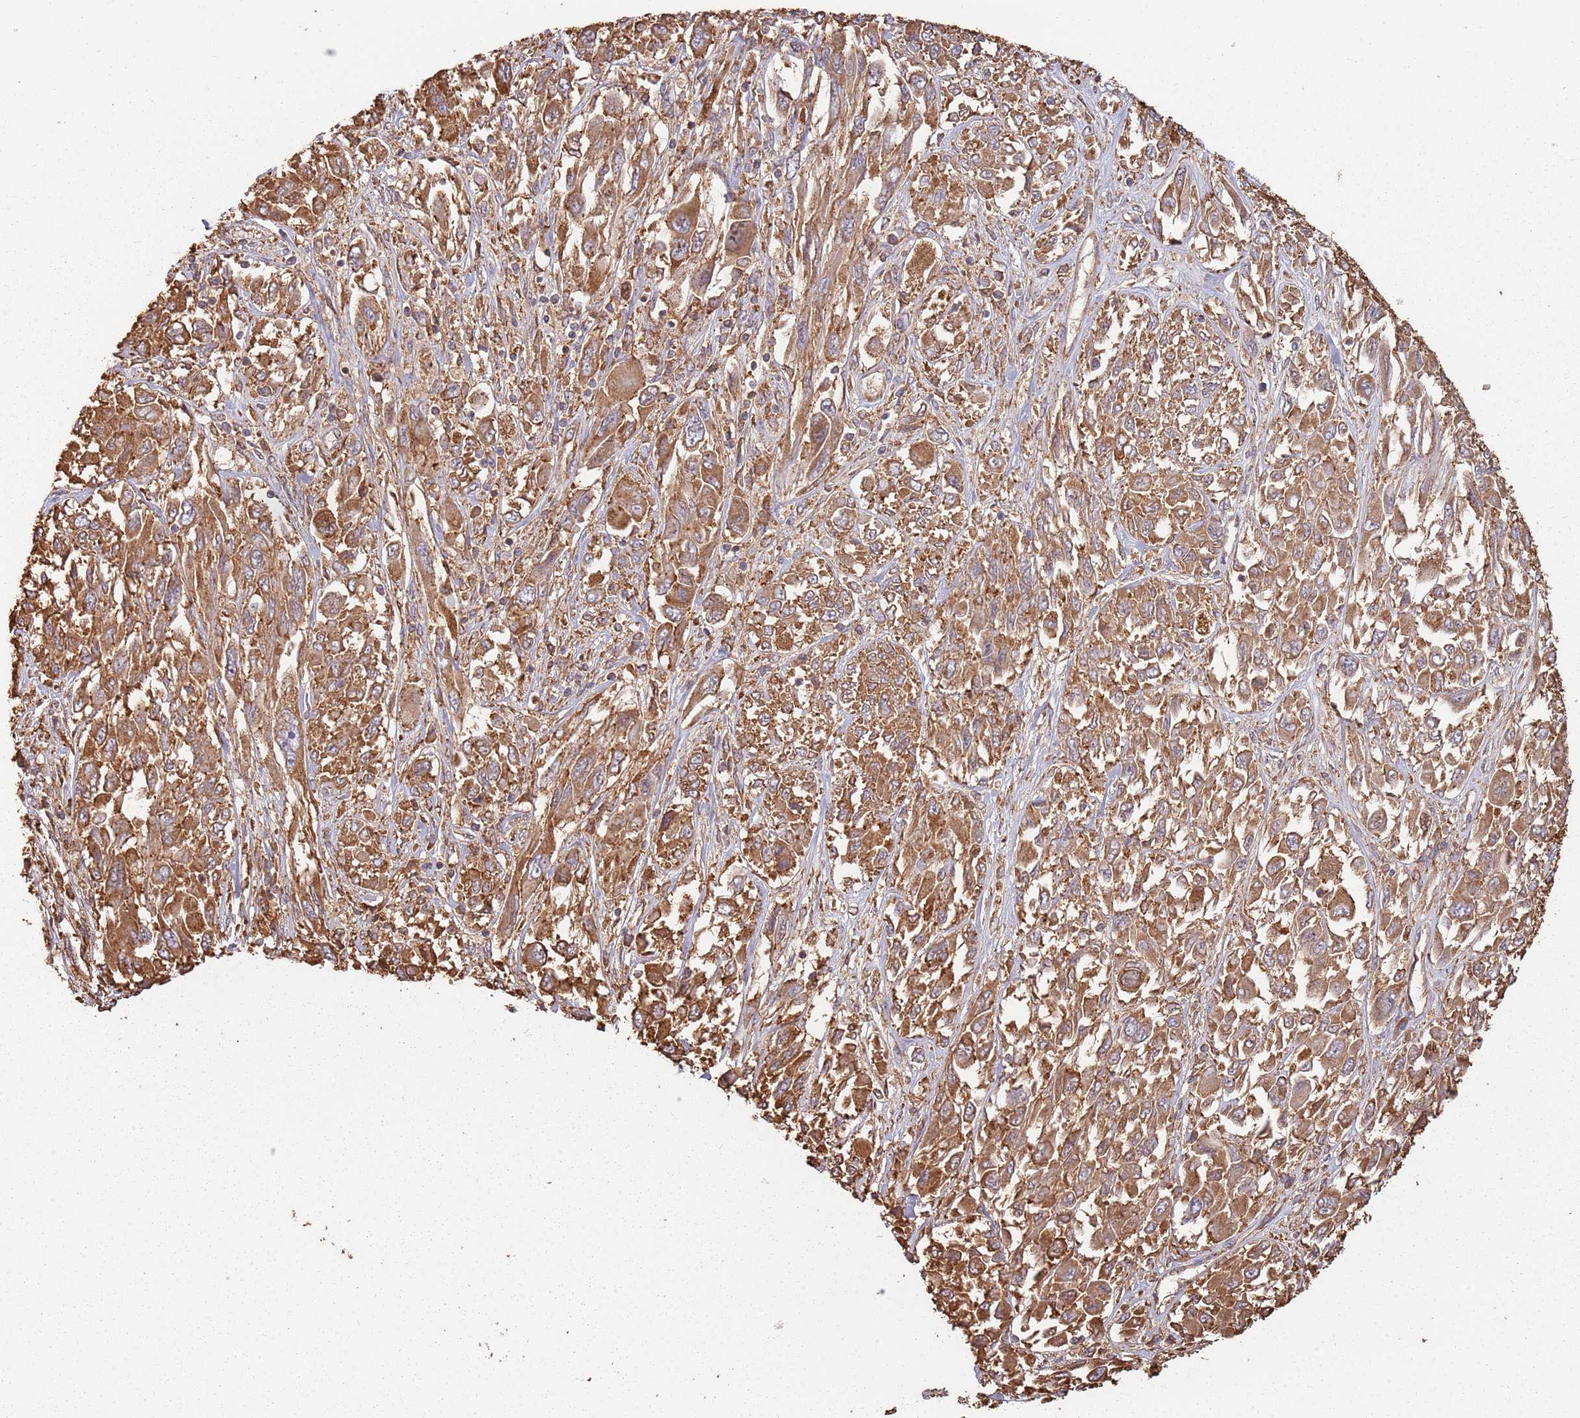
{"staining": {"intensity": "moderate", "quantity": ">75%", "location": "cytoplasmic/membranous"}, "tissue": "melanoma", "cell_type": "Tumor cells", "image_type": "cancer", "snomed": [{"axis": "morphology", "description": "Malignant melanoma, NOS"}, {"axis": "topography", "description": "Skin"}], "caption": "Protein staining by immunohistochemistry (IHC) displays moderate cytoplasmic/membranous positivity in about >75% of tumor cells in melanoma. (DAB IHC, brown staining for protein, blue staining for nuclei).", "gene": "ATOSB", "patient": {"sex": "female", "age": 91}}